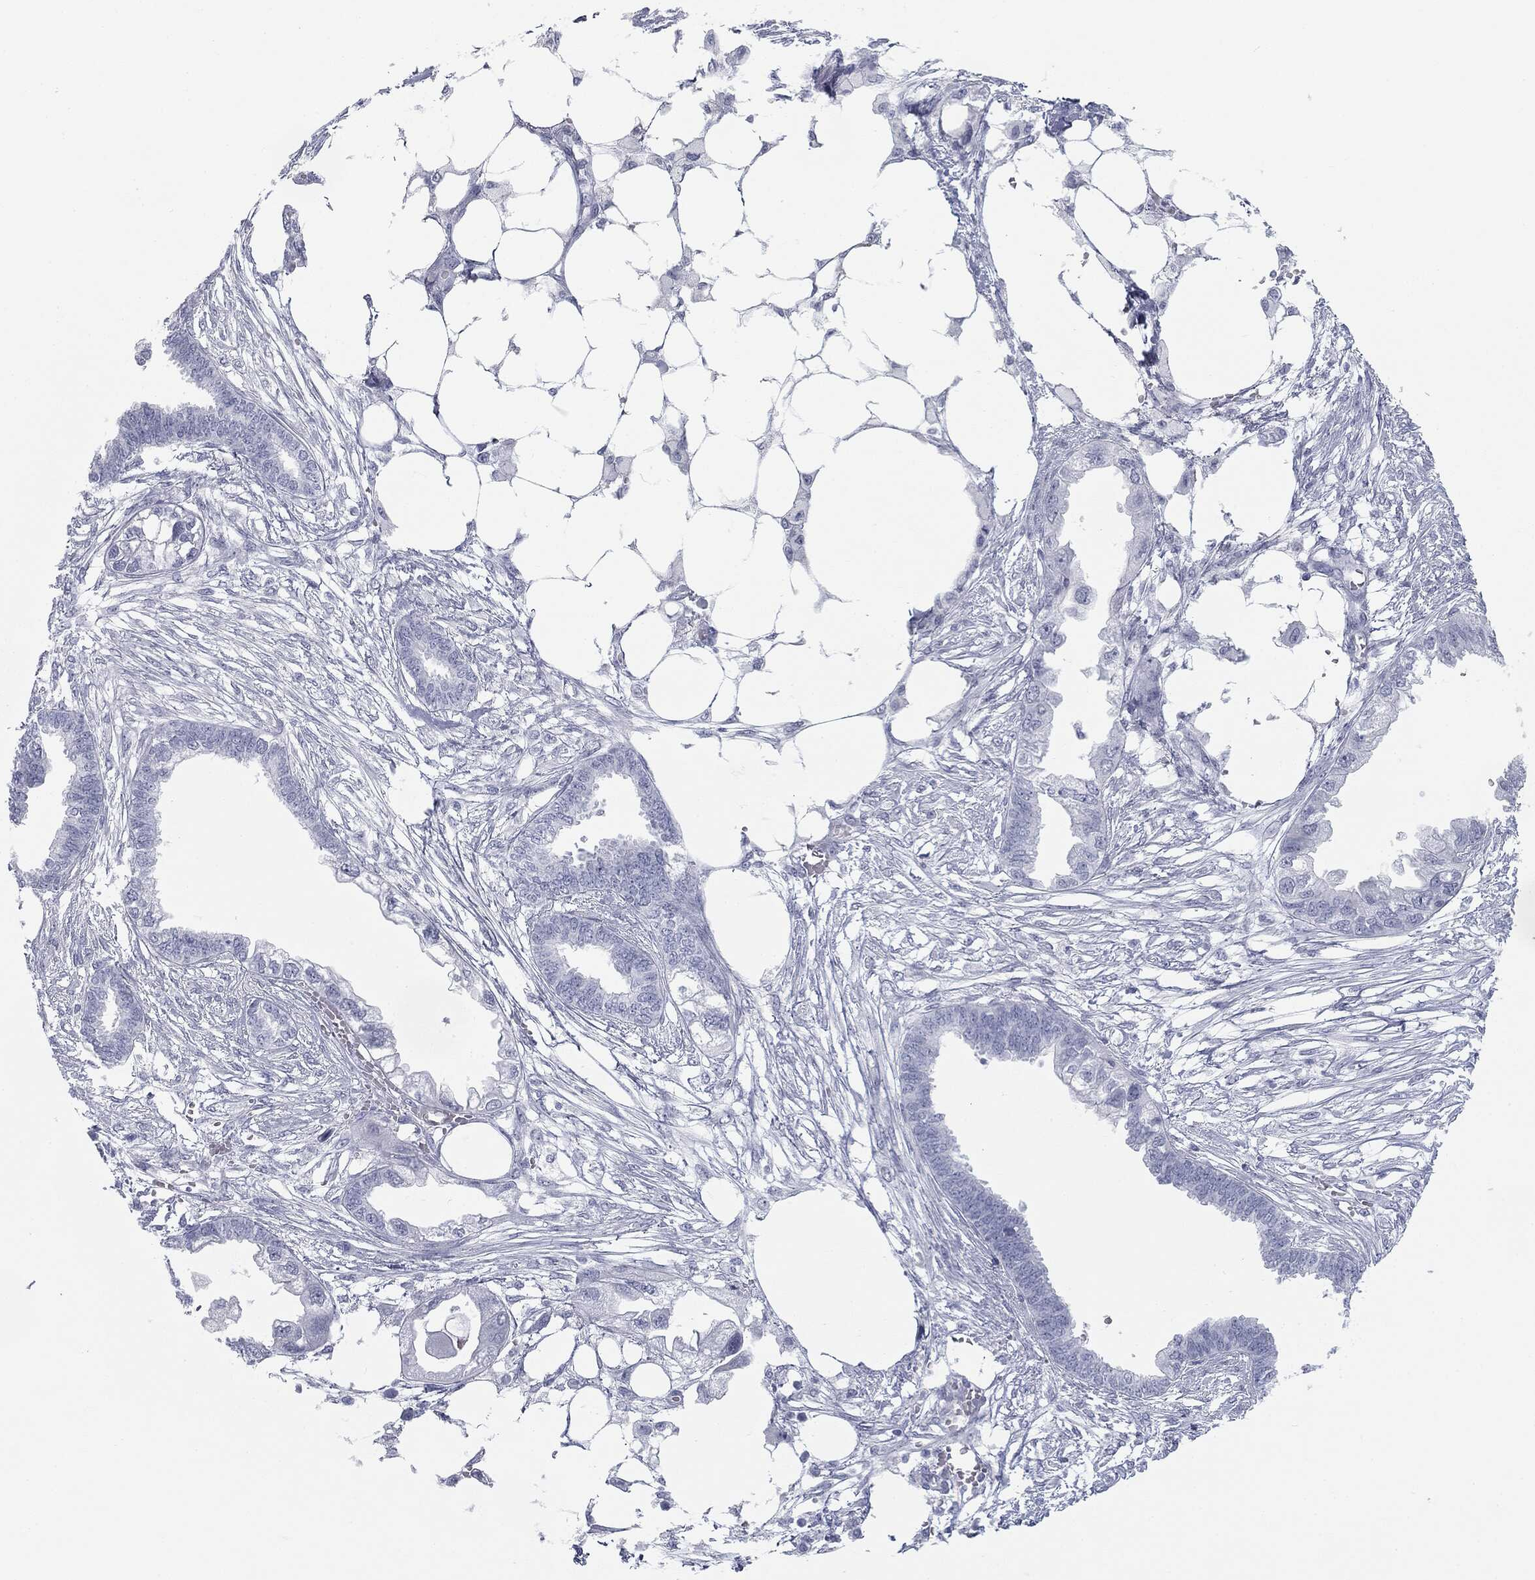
{"staining": {"intensity": "negative", "quantity": "none", "location": "none"}, "tissue": "endometrial cancer", "cell_type": "Tumor cells", "image_type": "cancer", "snomed": [{"axis": "morphology", "description": "Adenocarcinoma, NOS"}, {"axis": "morphology", "description": "Adenocarcinoma, metastatic, NOS"}, {"axis": "topography", "description": "Adipose tissue"}, {"axis": "topography", "description": "Endometrium"}], "caption": "Immunohistochemistry (IHC) of adenocarcinoma (endometrial) reveals no expression in tumor cells. (Stains: DAB (3,3'-diaminobenzidine) immunohistochemistry (IHC) with hematoxylin counter stain, Microscopy: brightfield microscopy at high magnification).", "gene": "TPO", "patient": {"sex": "female", "age": 67}}